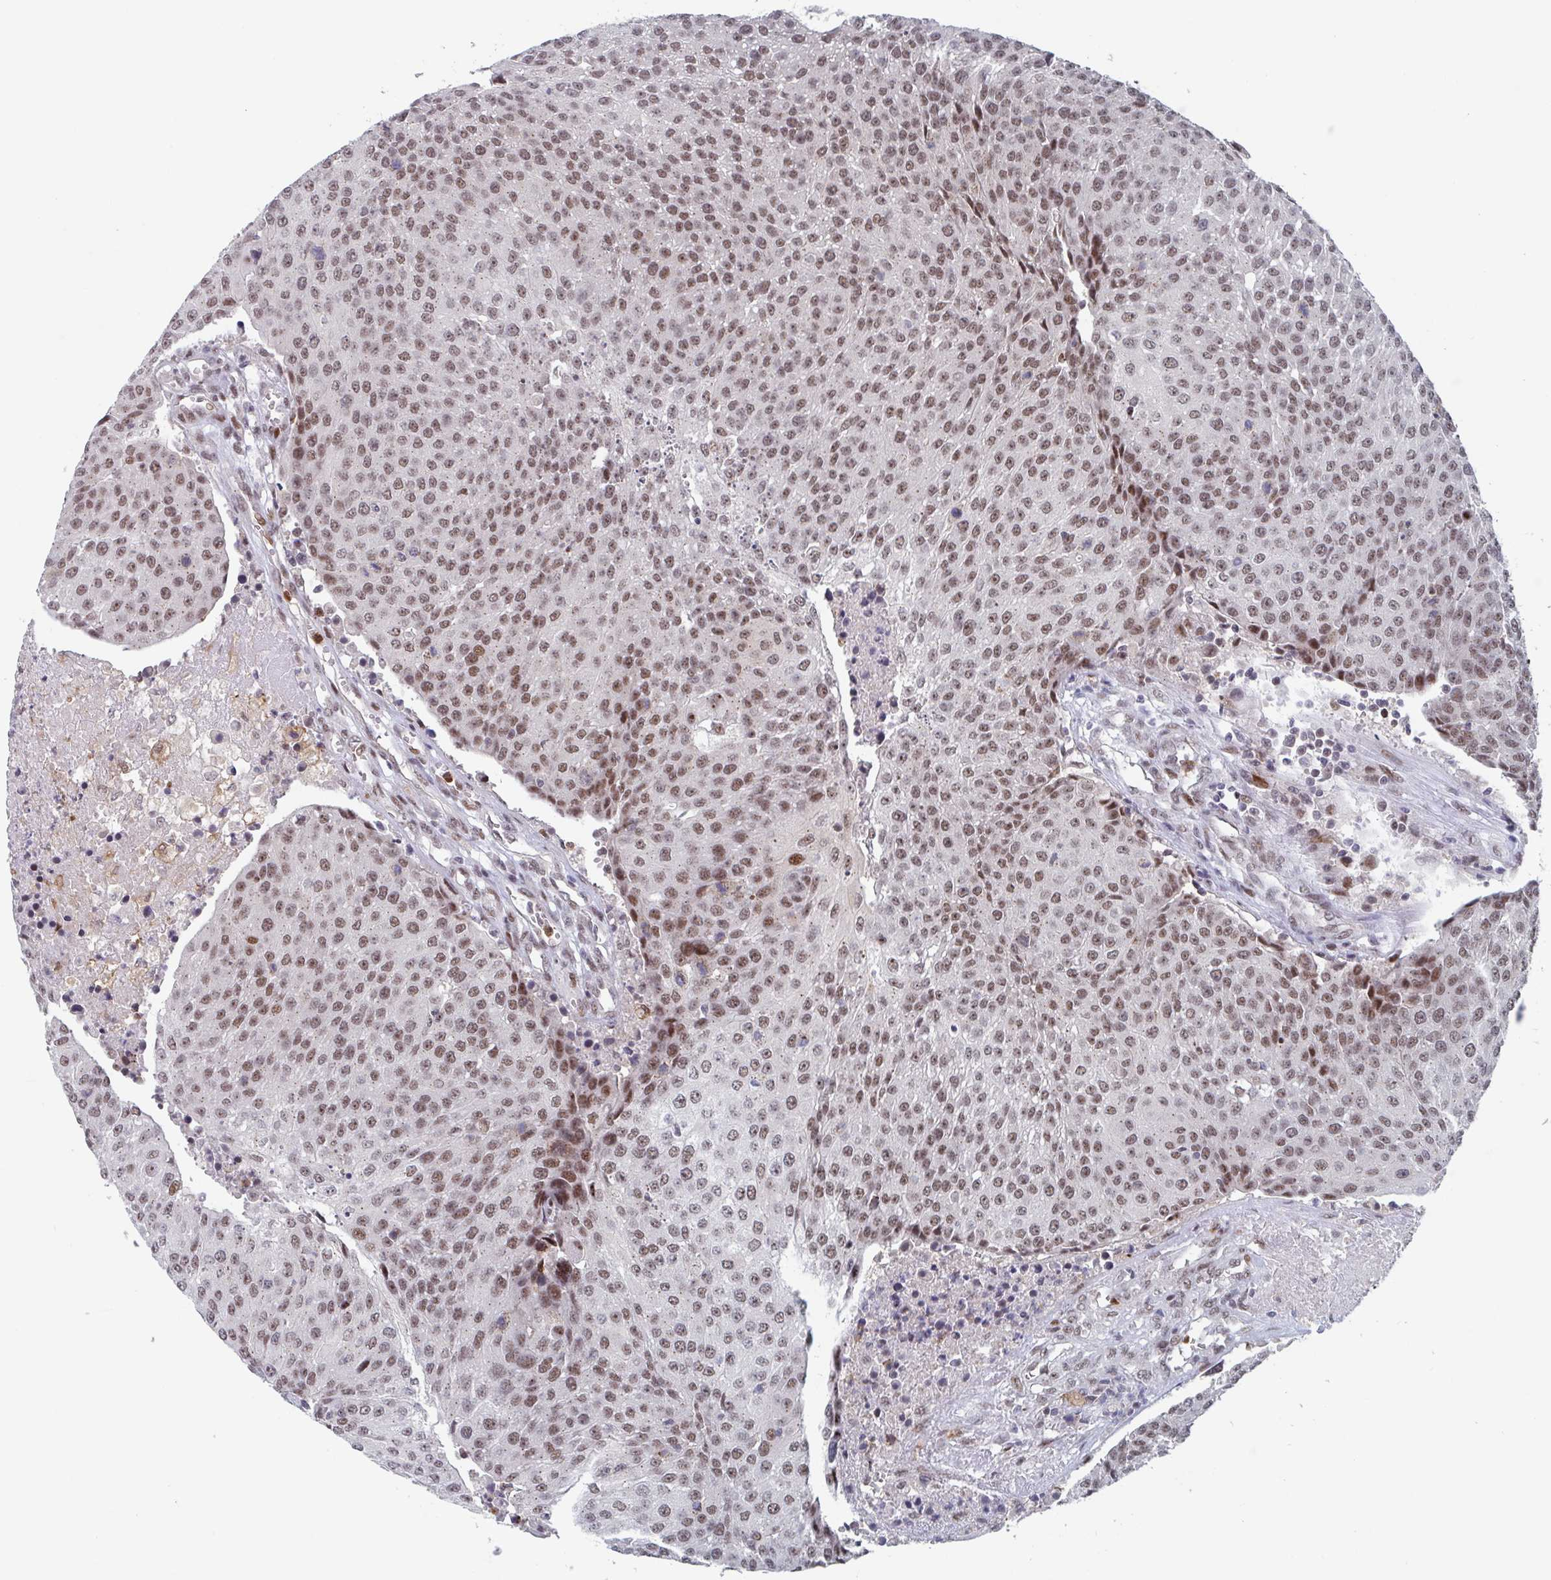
{"staining": {"intensity": "moderate", "quantity": ">75%", "location": "nuclear"}, "tissue": "urothelial cancer", "cell_type": "Tumor cells", "image_type": "cancer", "snomed": [{"axis": "morphology", "description": "Urothelial carcinoma, High grade"}, {"axis": "topography", "description": "Urinary bladder"}], "caption": "DAB immunohistochemical staining of human high-grade urothelial carcinoma exhibits moderate nuclear protein positivity in approximately >75% of tumor cells. The protein of interest is stained brown, and the nuclei are stained in blue (DAB (3,3'-diaminobenzidine) IHC with brightfield microscopy, high magnification).", "gene": "RNF212", "patient": {"sex": "female", "age": 85}}